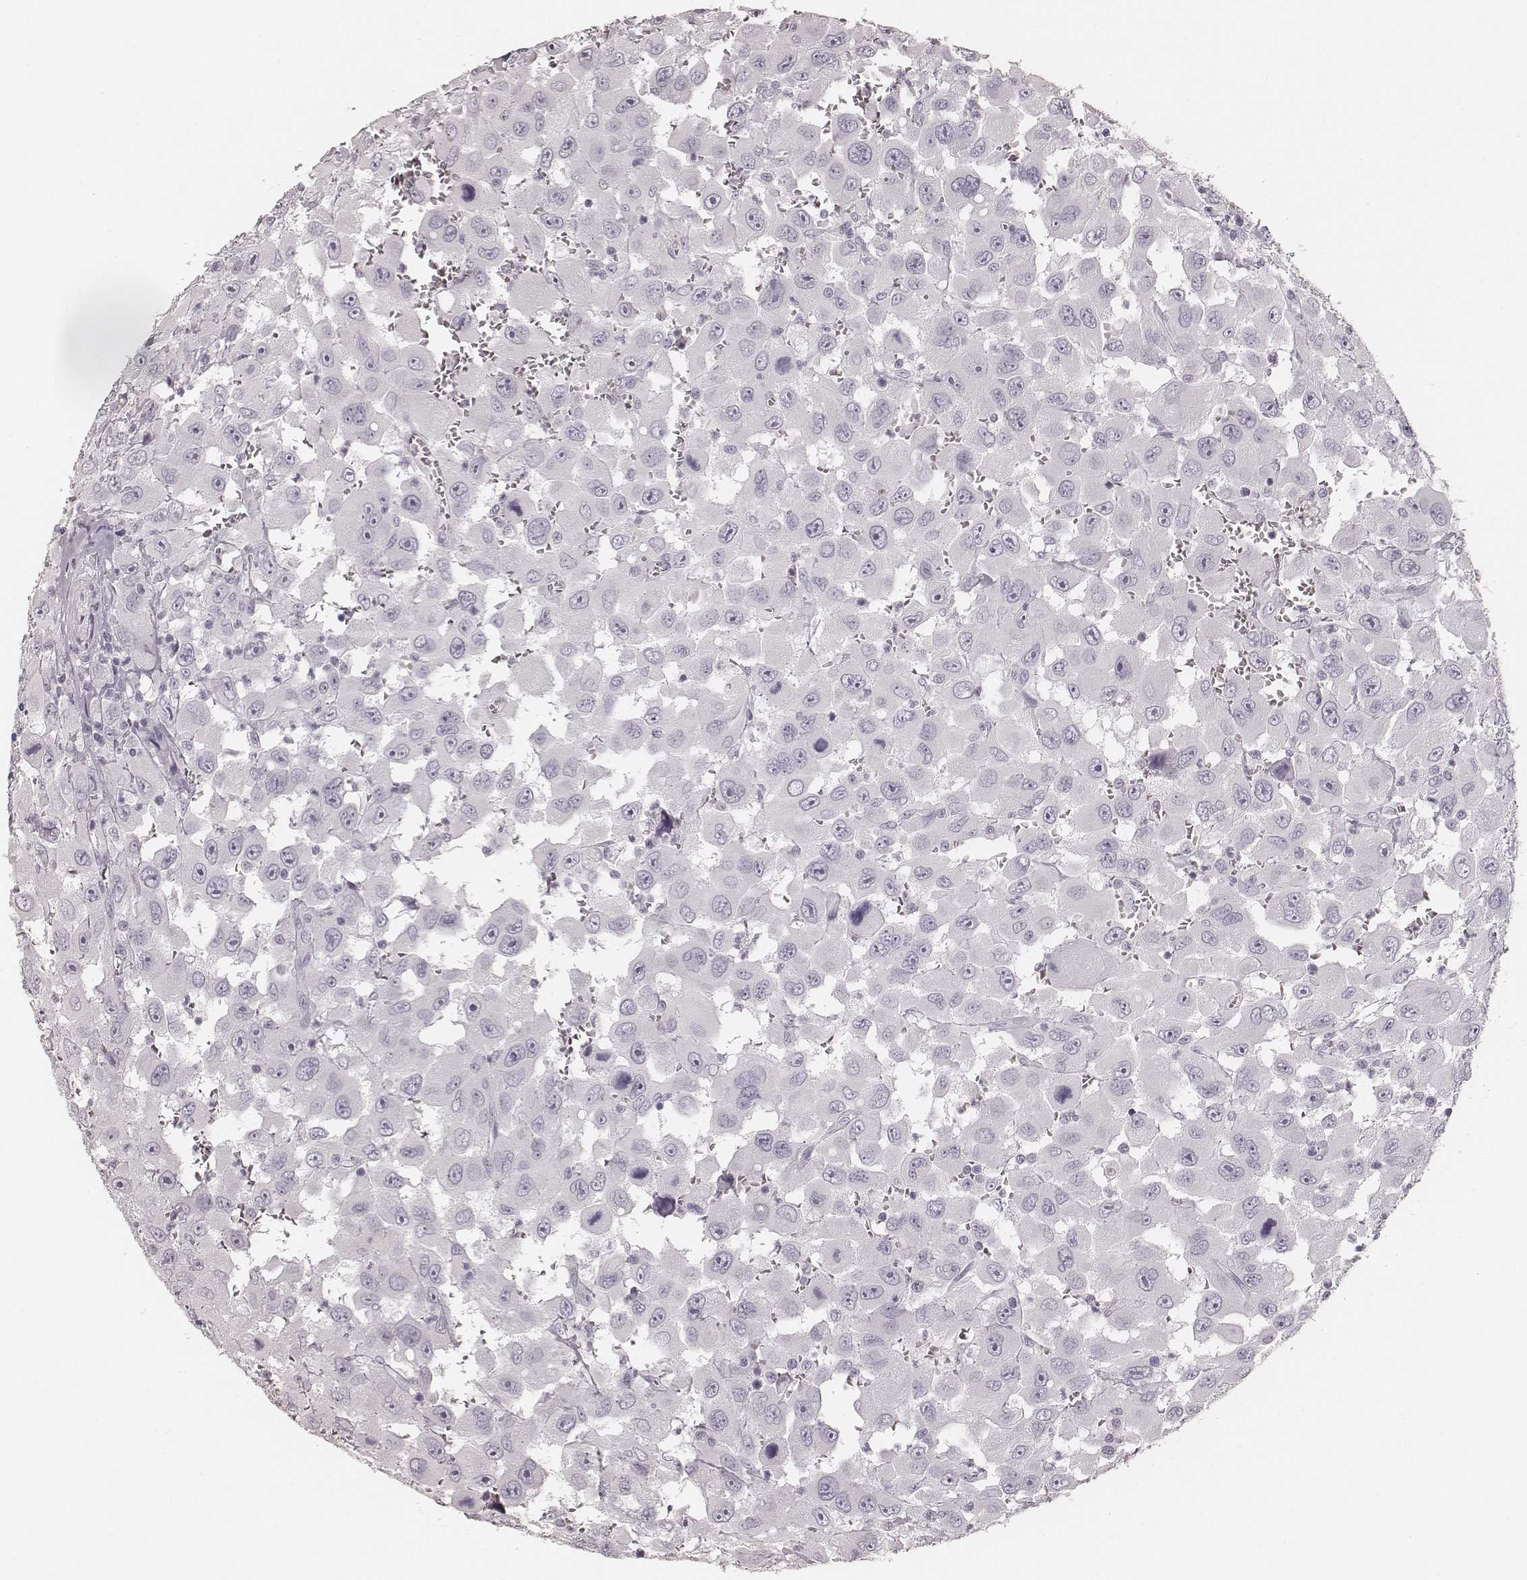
{"staining": {"intensity": "negative", "quantity": "none", "location": "none"}, "tissue": "head and neck cancer", "cell_type": "Tumor cells", "image_type": "cancer", "snomed": [{"axis": "morphology", "description": "Squamous cell carcinoma, NOS"}, {"axis": "morphology", "description": "Squamous cell carcinoma, metastatic, NOS"}, {"axis": "topography", "description": "Oral tissue"}, {"axis": "topography", "description": "Head-Neck"}], "caption": "Protein analysis of head and neck metastatic squamous cell carcinoma demonstrates no significant staining in tumor cells. (DAB immunohistochemistry with hematoxylin counter stain).", "gene": "KRT26", "patient": {"sex": "female", "age": 85}}